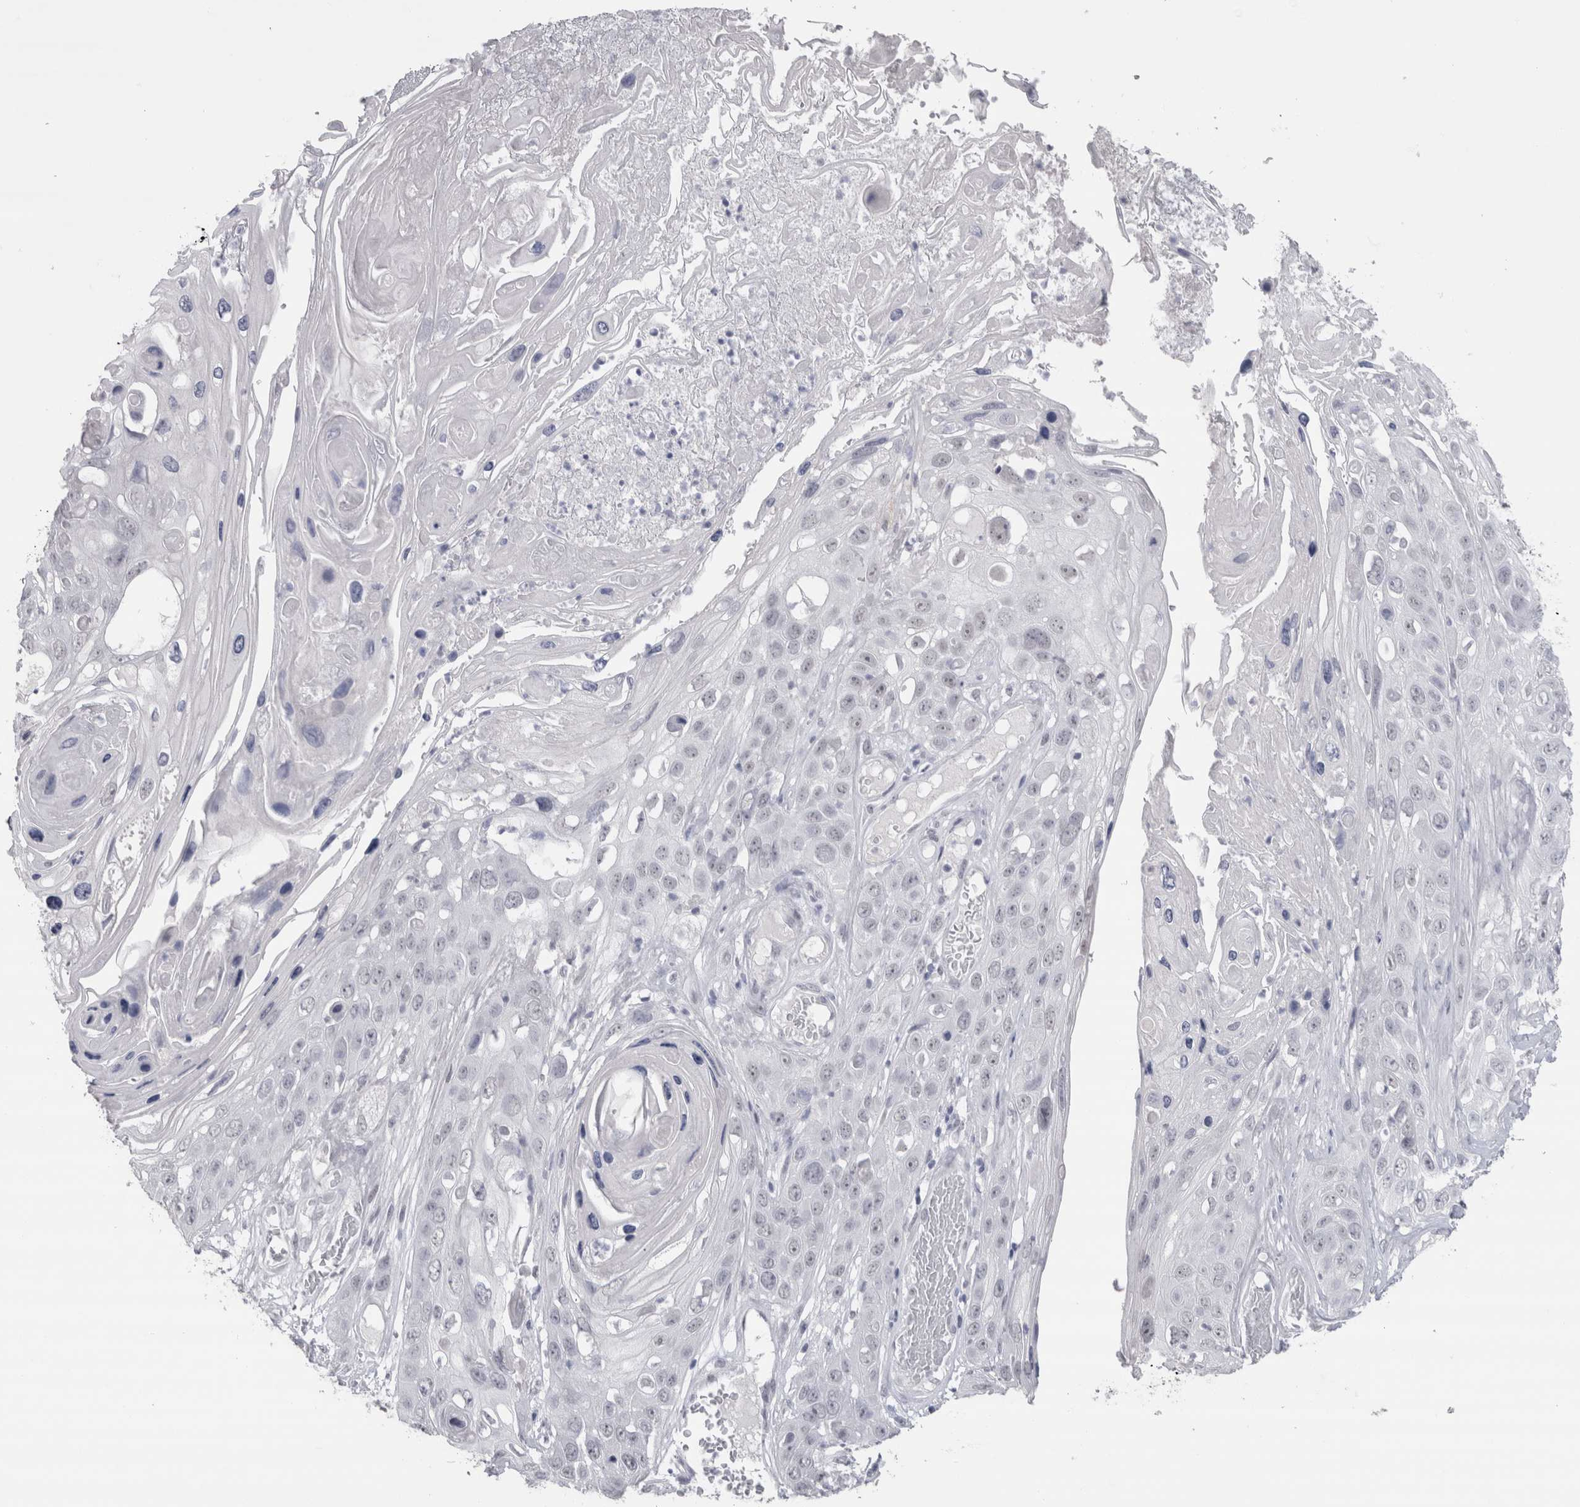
{"staining": {"intensity": "negative", "quantity": "none", "location": "none"}, "tissue": "skin cancer", "cell_type": "Tumor cells", "image_type": "cancer", "snomed": [{"axis": "morphology", "description": "Squamous cell carcinoma, NOS"}, {"axis": "topography", "description": "Skin"}], "caption": "Skin cancer stained for a protein using IHC exhibits no positivity tumor cells.", "gene": "CDH17", "patient": {"sex": "male", "age": 55}}